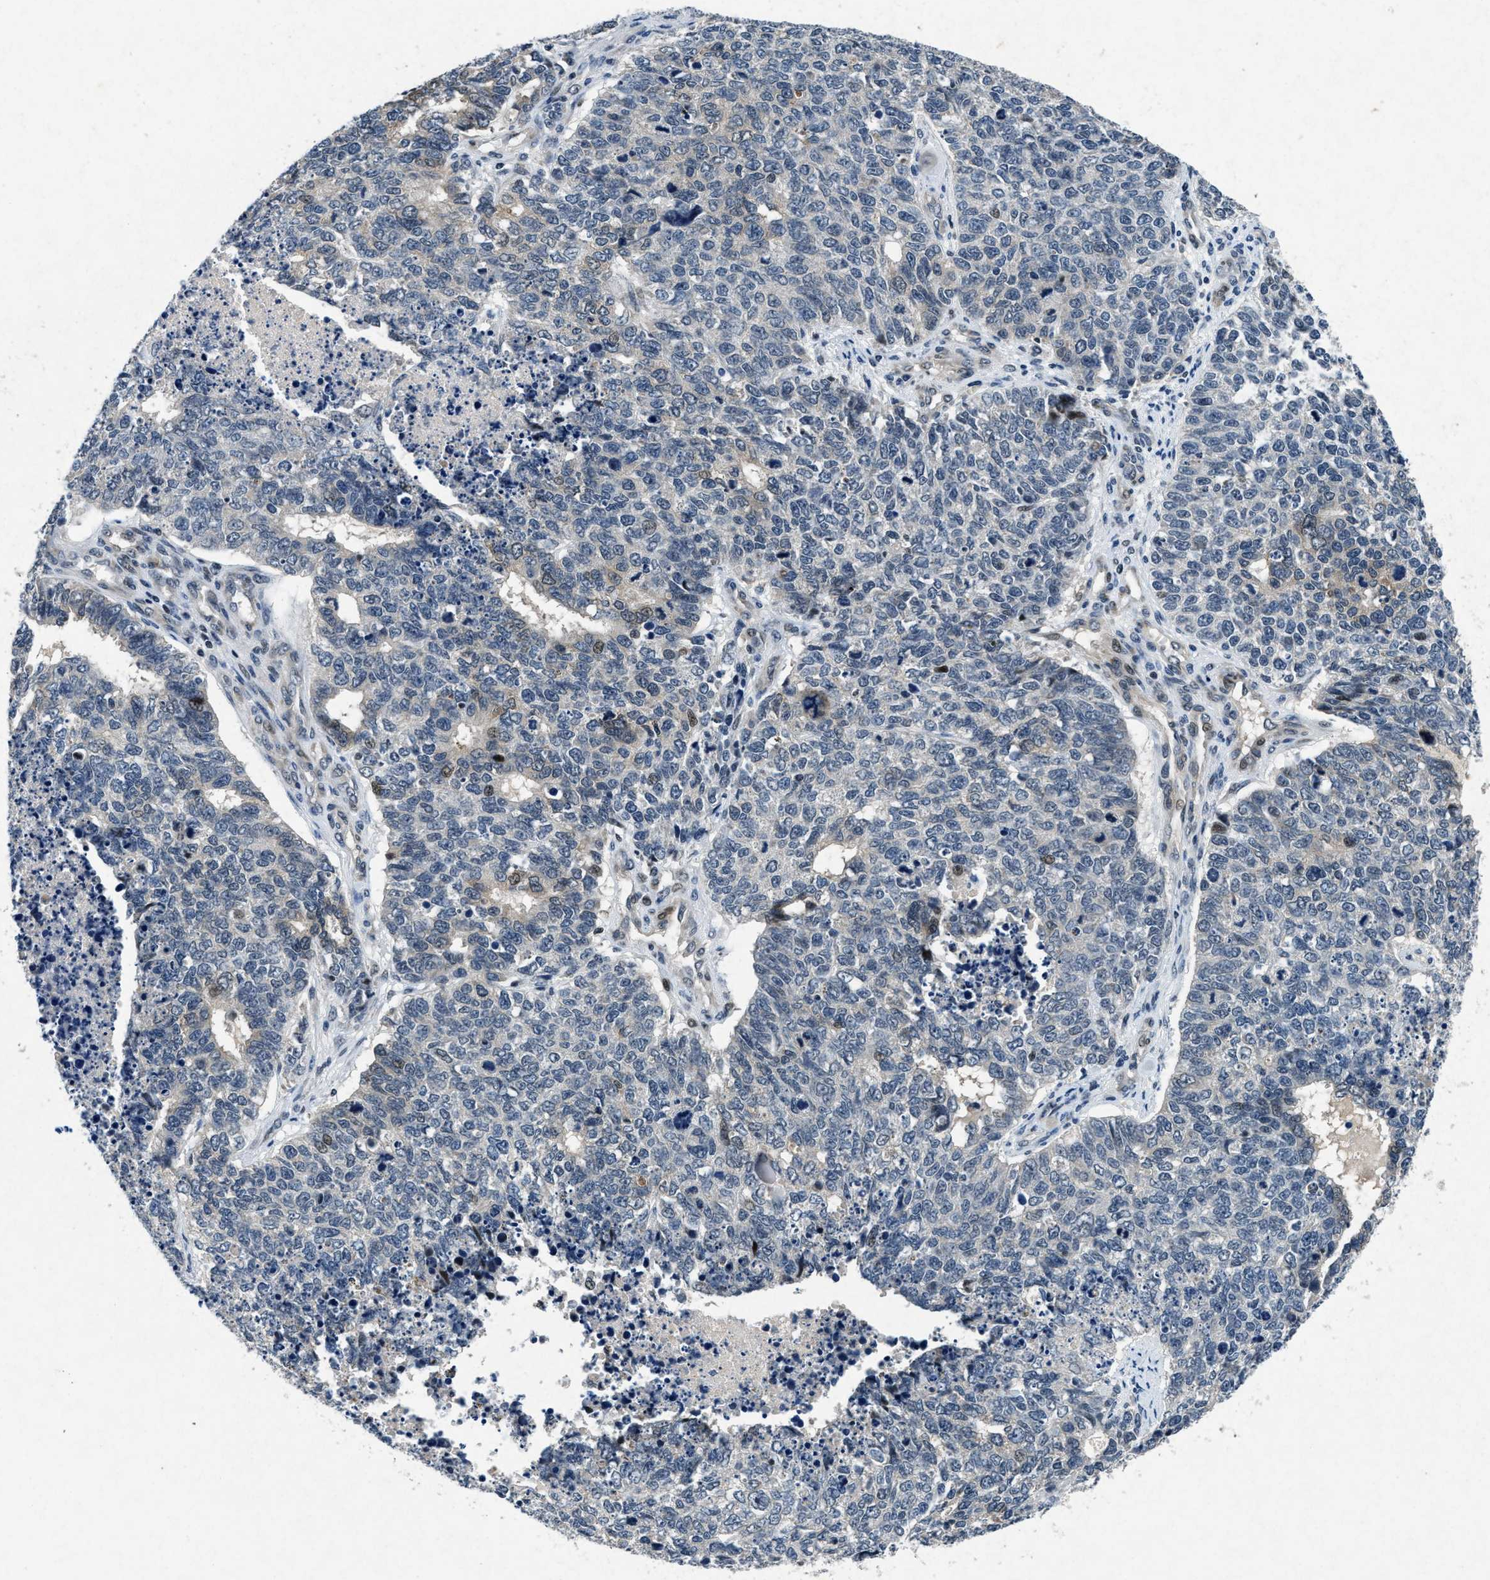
{"staining": {"intensity": "negative", "quantity": "none", "location": "none"}, "tissue": "cervical cancer", "cell_type": "Tumor cells", "image_type": "cancer", "snomed": [{"axis": "morphology", "description": "Squamous cell carcinoma, NOS"}, {"axis": "topography", "description": "Cervix"}], "caption": "High power microscopy histopathology image of an IHC histopathology image of cervical squamous cell carcinoma, revealing no significant staining in tumor cells. (DAB IHC visualized using brightfield microscopy, high magnification).", "gene": "PHLDA1", "patient": {"sex": "female", "age": 63}}